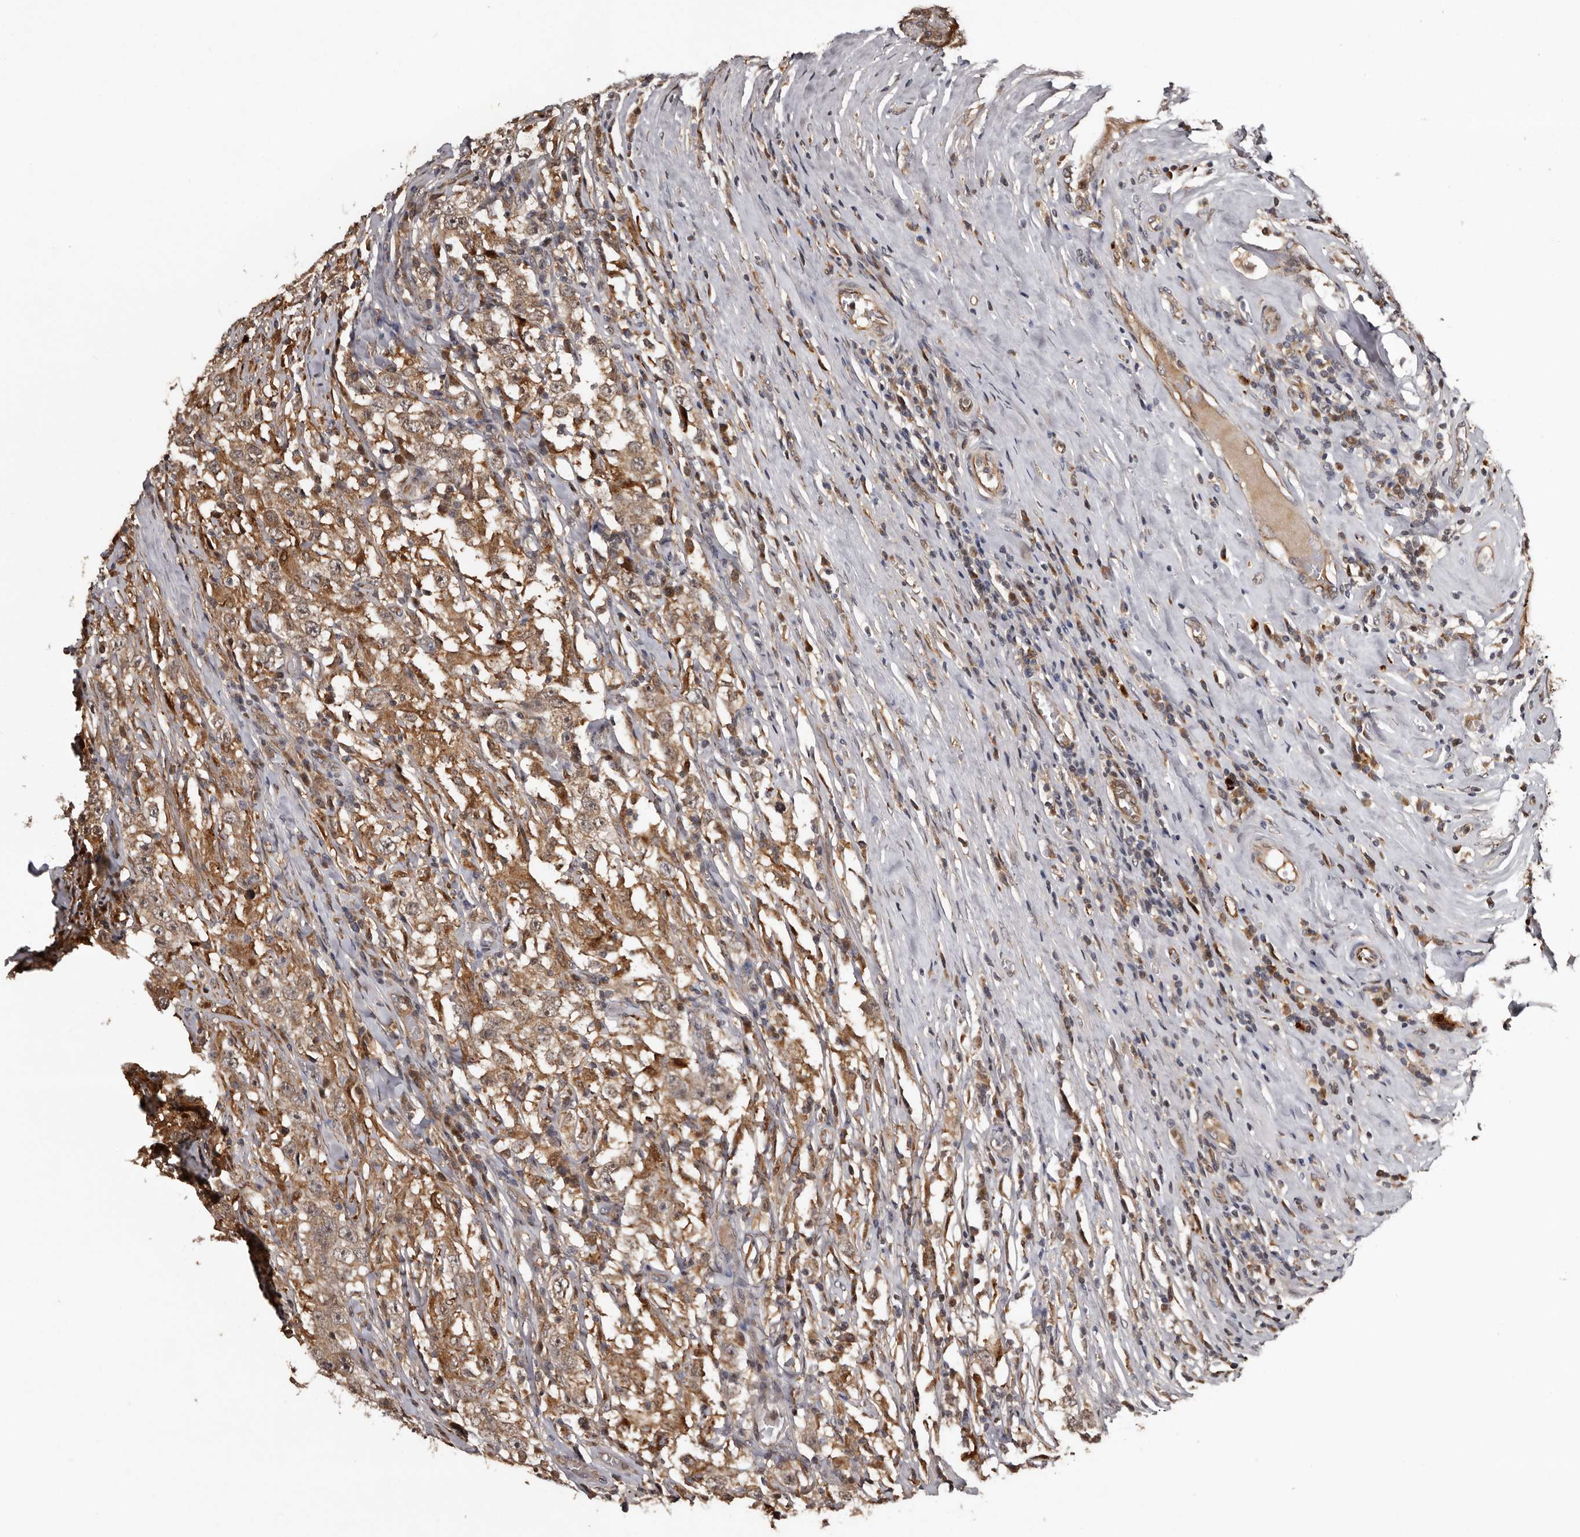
{"staining": {"intensity": "moderate", "quantity": ">75%", "location": "cytoplasmic/membranous"}, "tissue": "testis cancer", "cell_type": "Tumor cells", "image_type": "cancer", "snomed": [{"axis": "morphology", "description": "Seminoma, NOS"}, {"axis": "topography", "description": "Testis"}], "caption": "Seminoma (testis) stained with immunohistochemistry displays moderate cytoplasmic/membranous expression in about >75% of tumor cells.", "gene": "SERTAD4", "patient": {"sex": "male", "age": 41}}